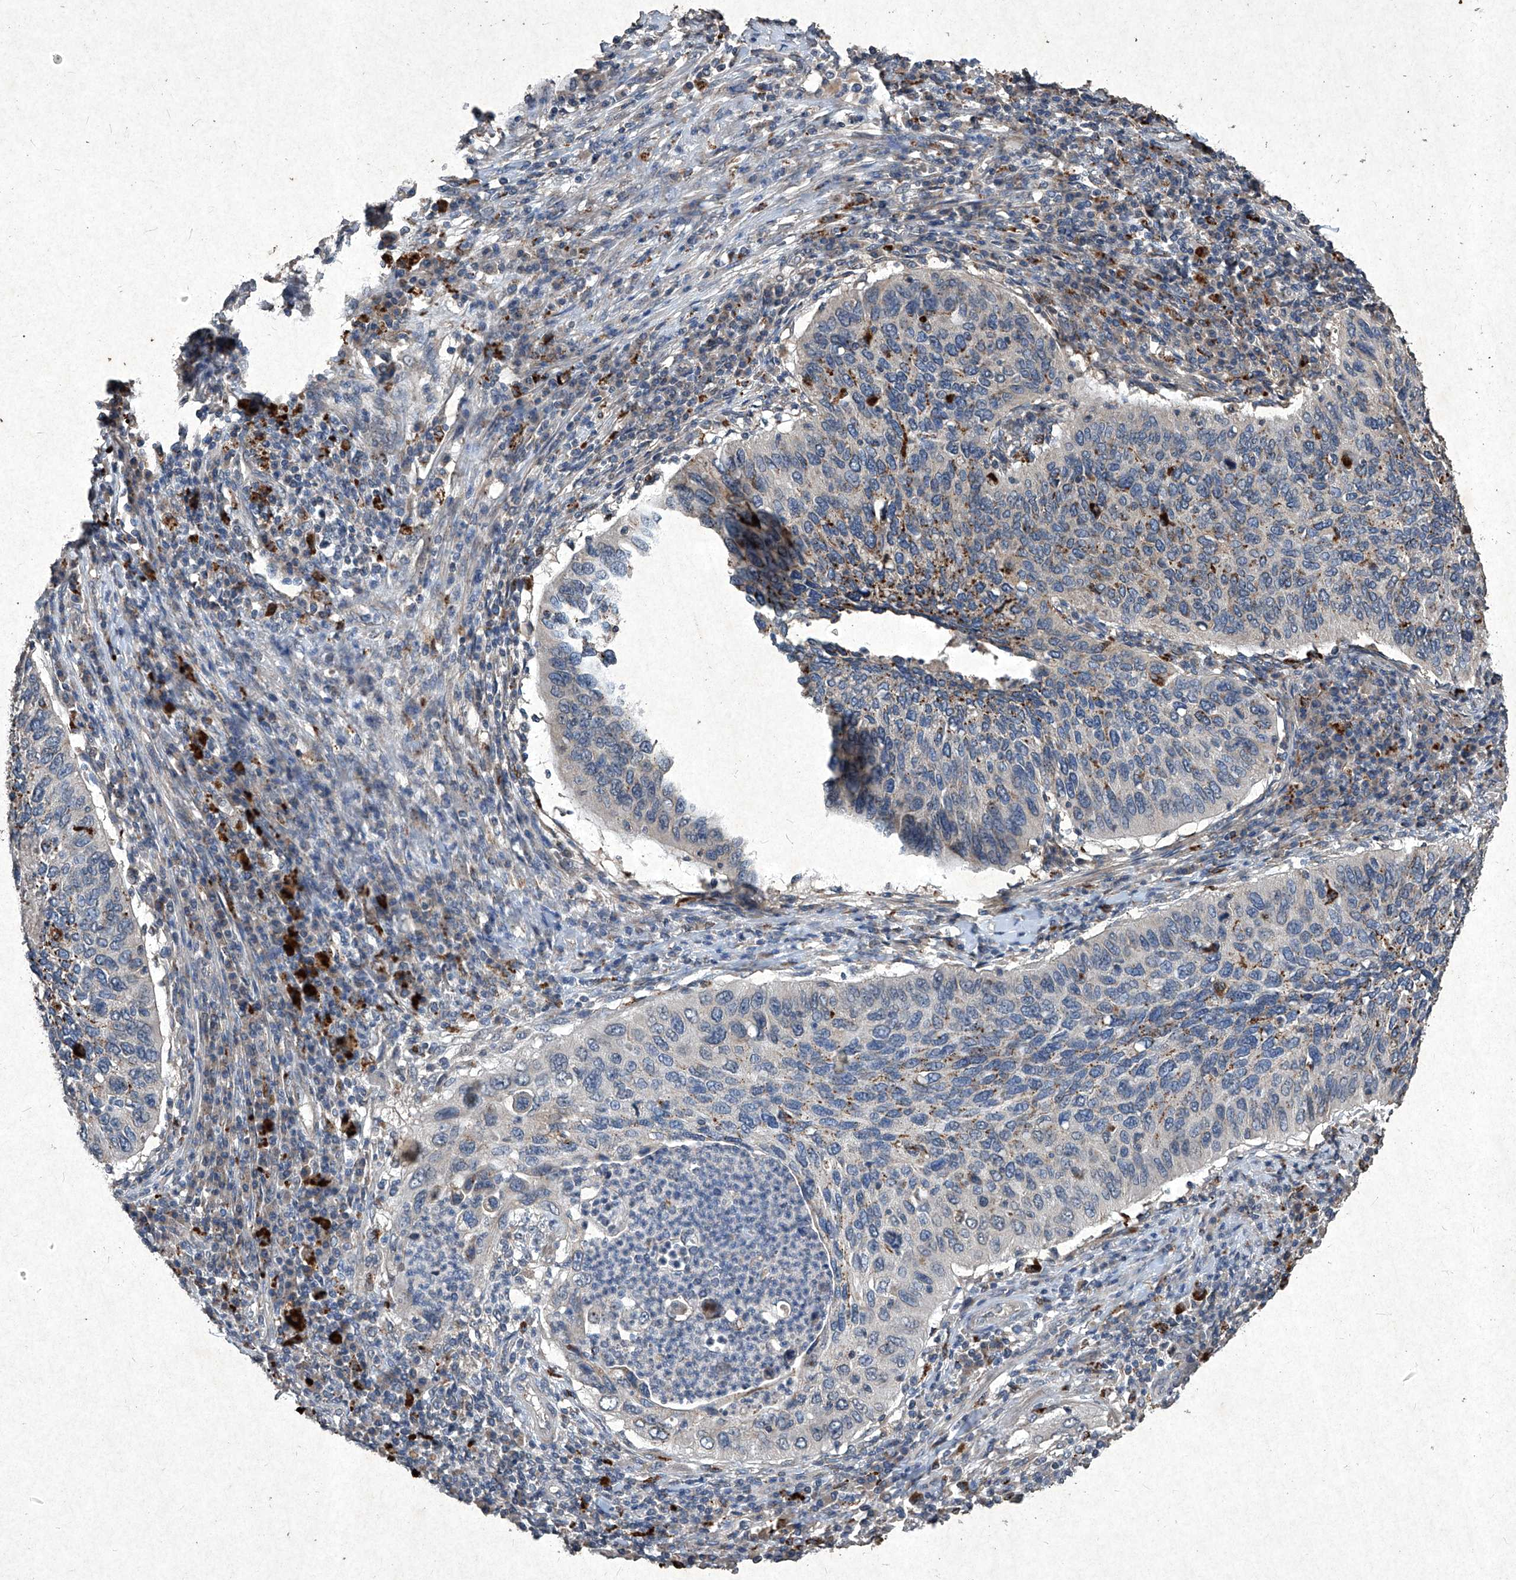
{"staining": {"intensity": "negative", "quantity": "none", "location": "none"}, "tissue": "cervical cancer", "cell_type": "Tumor cells", "image_type": "cancer", "snomed": [{"axis": "morphology", "description": "Squamous cell carcinoma, NOS"}, {"axis": "topography", "description": "Cervix"}], "caption": "Human cervical squamous cell carcinoma stained for a protein using IHC shows no staining in tumor cells.", "gene": "MED16", "patient": {"sex": "female", "age": 38}}